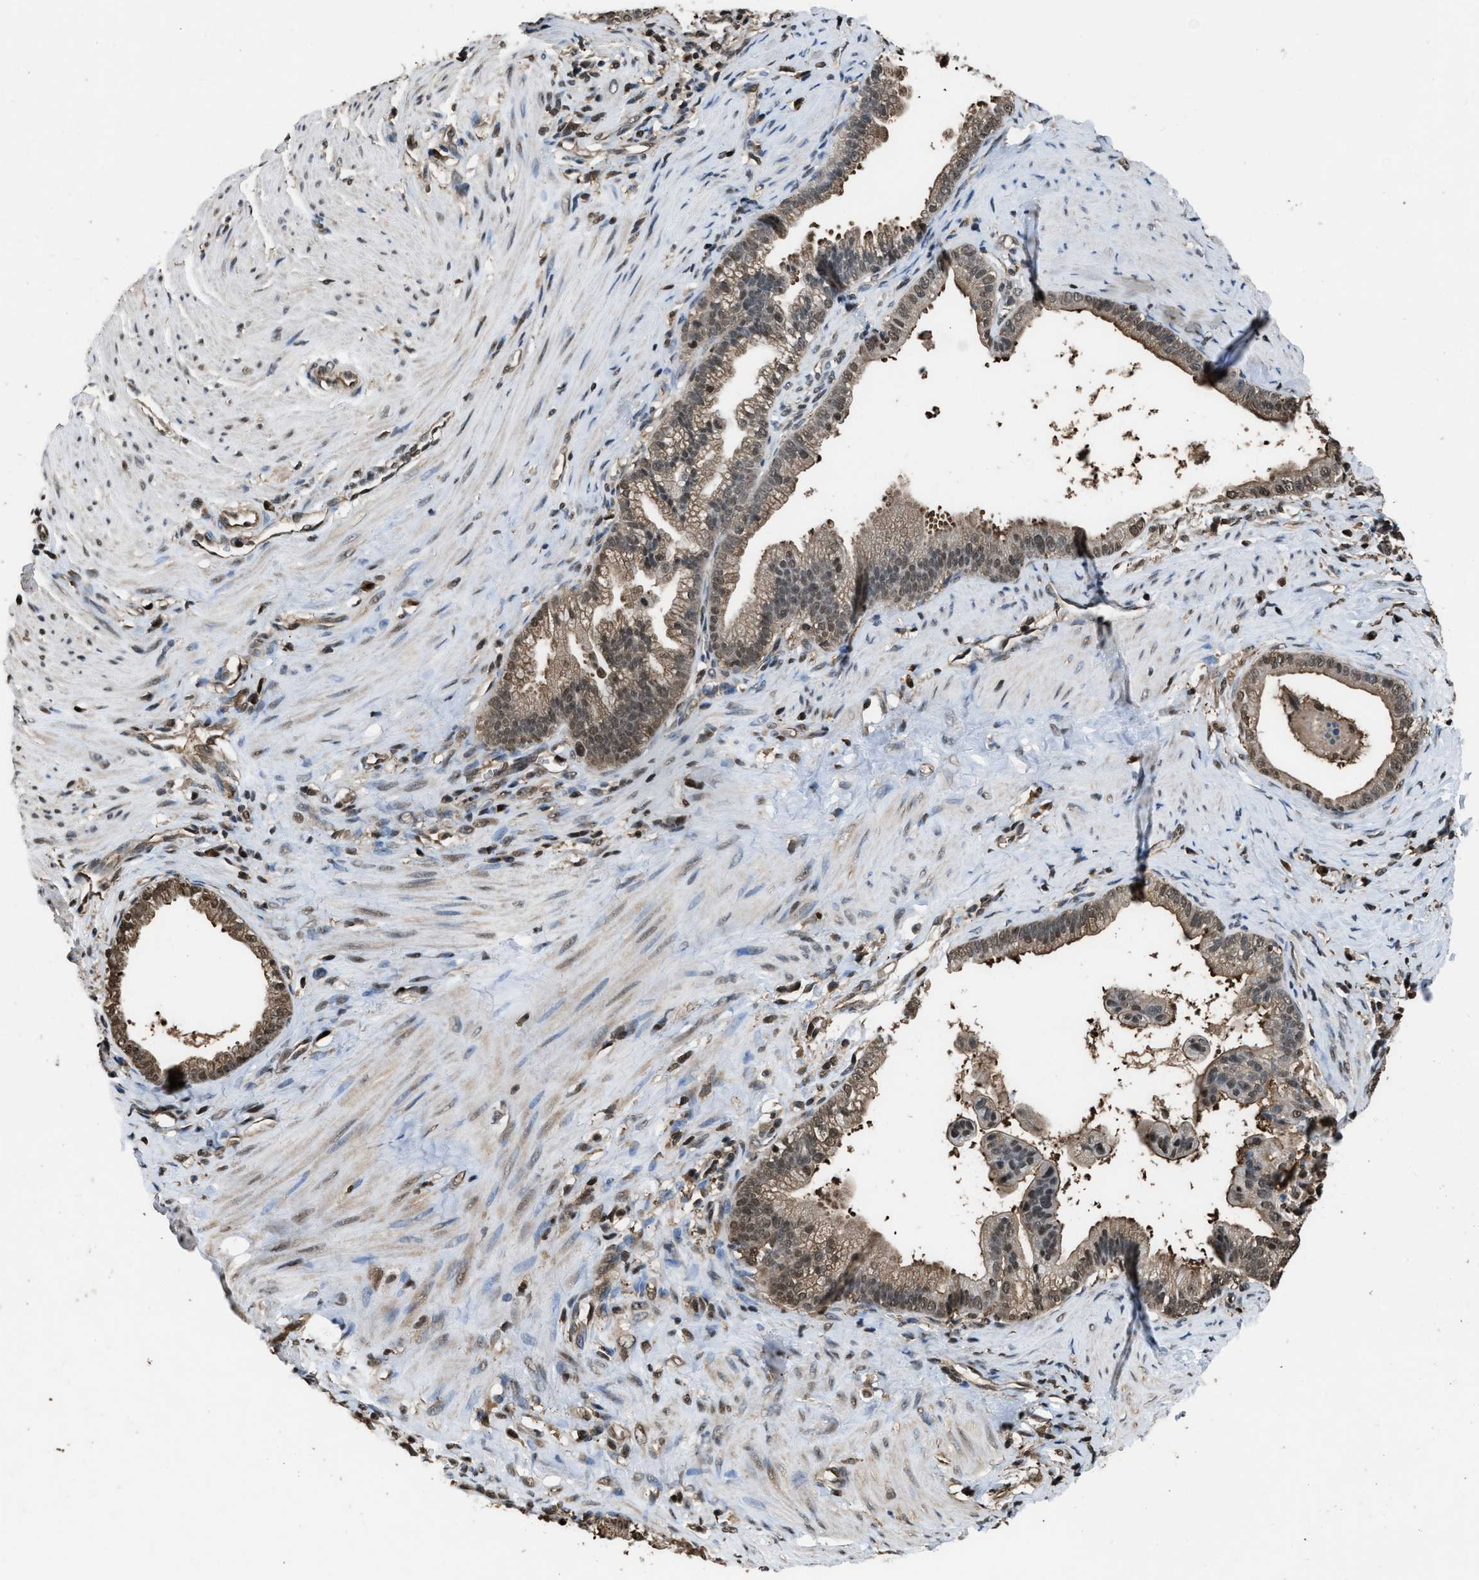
{"staining": {"intensity": "weak", "quantity": ">75%", "location": "cytoplasmic/membranous,nuclear"}, "tissue": "pancreatic cancer", "cell_type": "Tumor cells", "image_type": "cancer", "snomed": [{"axis": "morphology", "description": "Adenocarcinoma, NOS"}, {"axis": "topography", "description": "Pancreas"}], "caption": "Adenocarcinoma (pancreatic) was stained to show a protein in brown. There is low levels of weak cytoplasmic/membranous and nuclear positivity in approximately >75% of tumor cells.", "gene": "FNTA", "patient": {"sex": "male", "age": 69}}